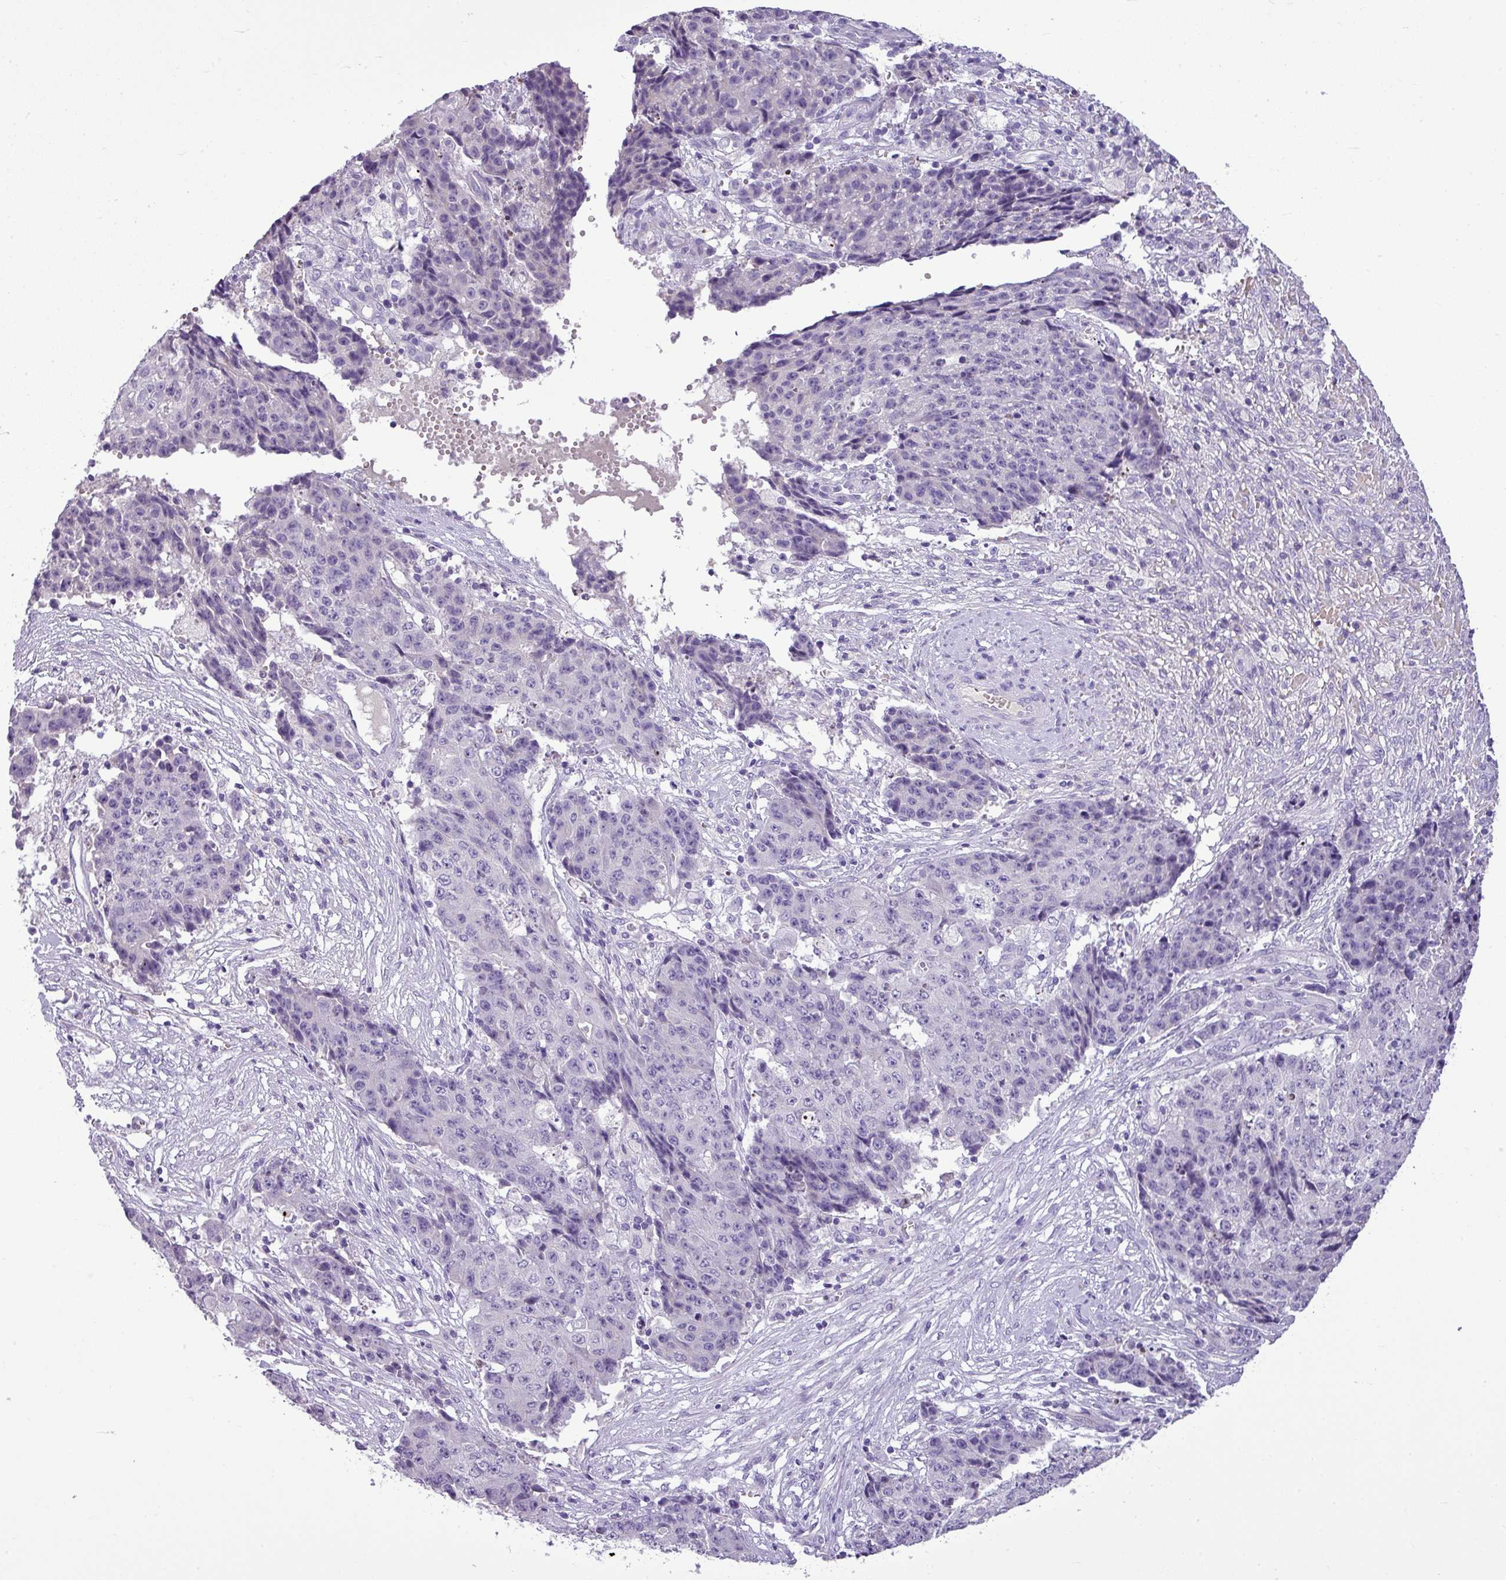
{"staining": {"intensity": "negative", "quantity": "none", "location": "none"}, "tissue": "ovarian cancer", "cell_type": "Tumor cells", "image_type": "cancer", "snomed": [{"axis": "morphology", "description": "Carcinoma, endometroid"}, {"axis": "topography", "description": "Ovary"}], "caption": "Tumor cells are negative for protein expression in human ovarian cancer.", "gene": "IL17A", "patient": {"sex": "female", "age": 42}}